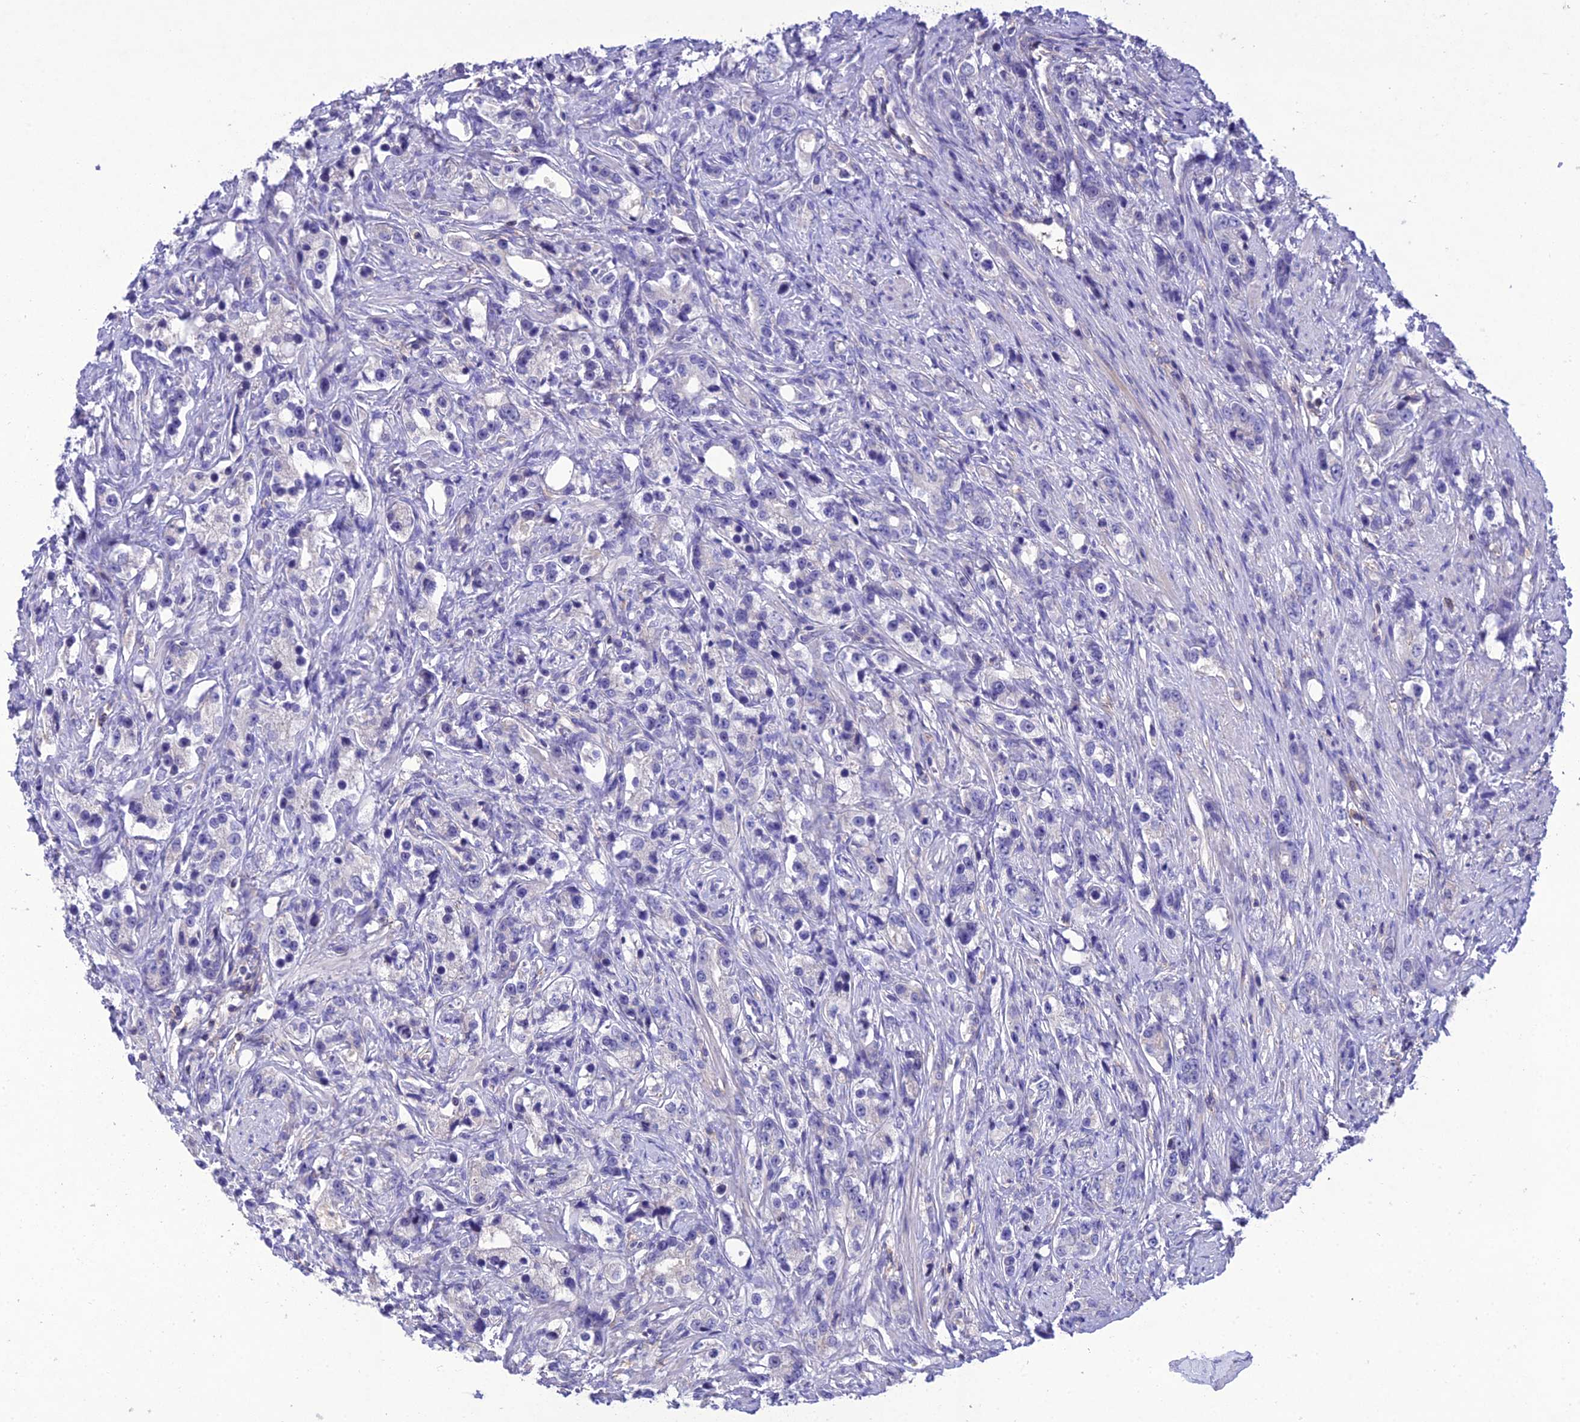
{"staining": {"intensity": "negative", "quantity": "none", "location": "none"}, "tissue": "prostate cancer", "cell_type": "Tumor cells", "image_type": "cancer", "snomed": [{"axis": "morphology", "description": "Adenocarcinoma, High grade"}, {"axis": "topography", "description": "Prostate"}], "caption": "Tumor cells show no significant protein expression in prostate cancer (adenocarcinoma (high-grade)). (Brightfield microscopy of DAB IHC at high magnification).", "gene": "SNX24", "patient": {"sex": "male", "age": 63}}